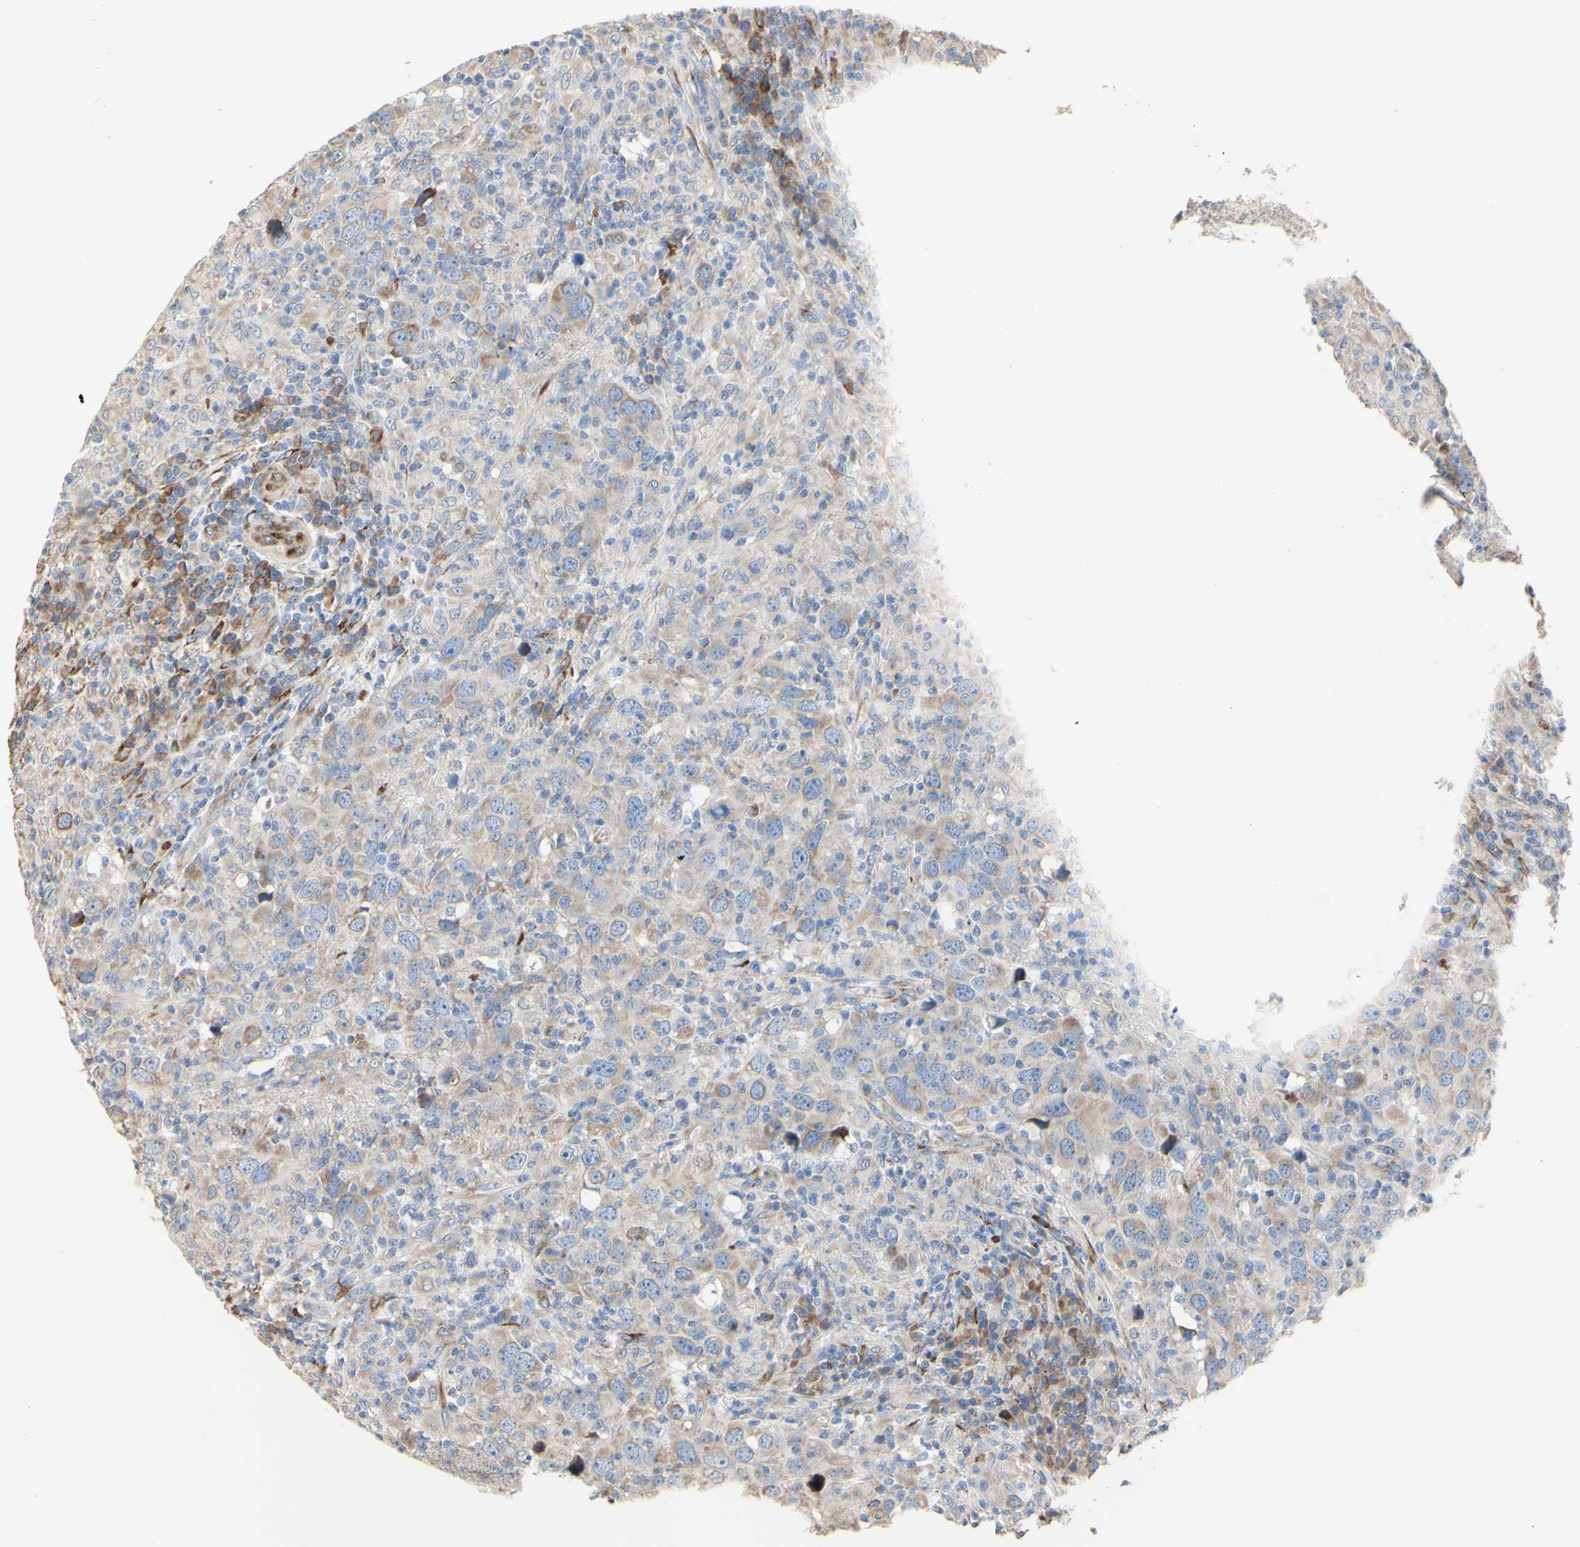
{"staining": {"intensity": "weak", "quantity": "25%-75%", "location": "cytoplasmic/membranous"}, "tissue": "head and neck cancer", "cell_type": "Tumor cells", "image_type": "cancer", "snomed": [{"axis": "morphology", "description": "Adenocarcinoma, NOS"}, {"axis": "topography", "description": "Salivary gland"}, {"axis": "topography", "description": "Head-Neck"}], "caption": "Adenocarcinoma (head and neck) stained with a brown dye demonstrates weak cytoplasmic/membranous positive positivity in about 25%-75% of tumor cells.", "gene": "AGPAT5", "patient": {"sex": "female", "age": 65}}